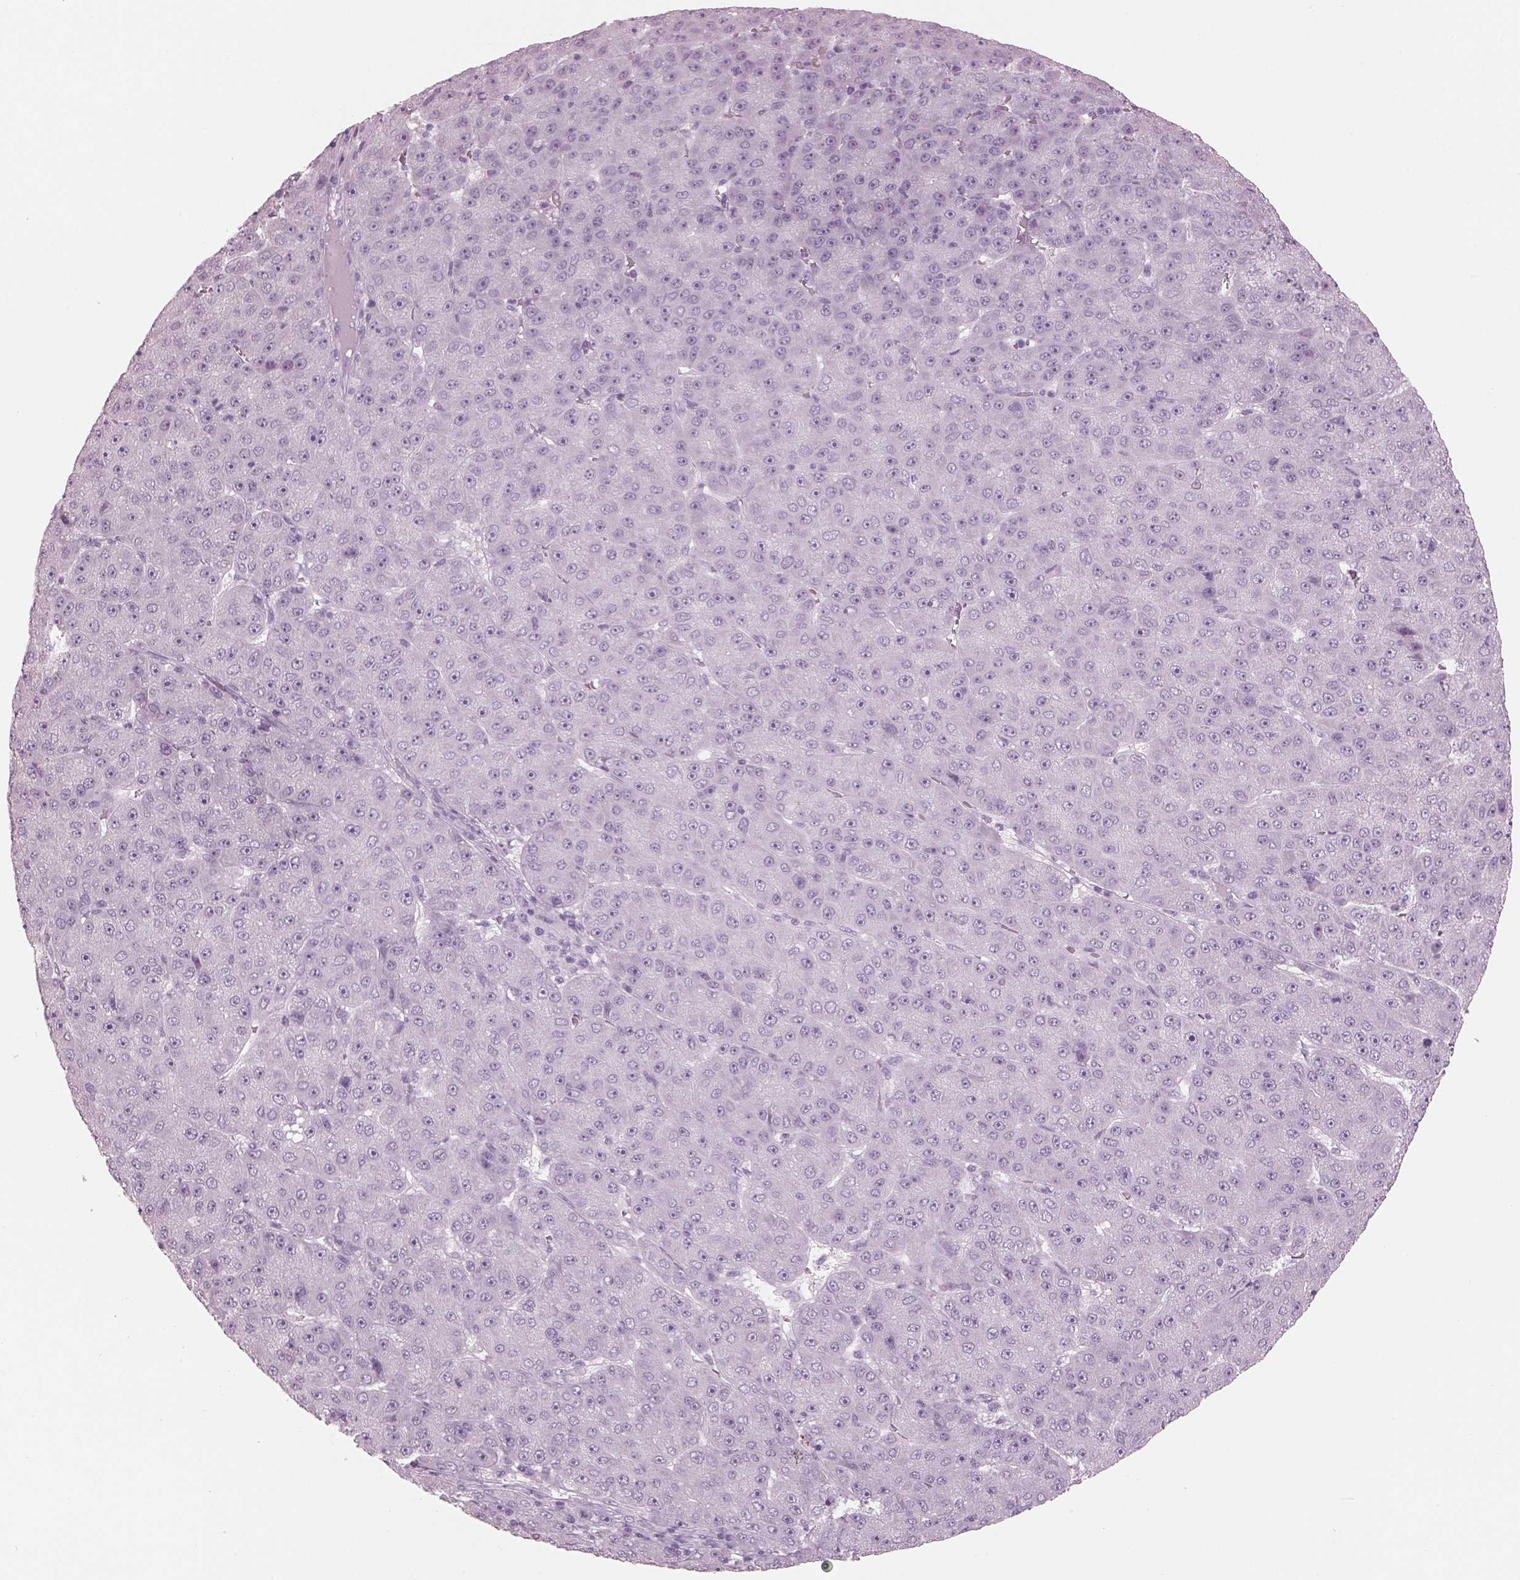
{"staining": {"intensity": "negative", "quantity": "none", "location": "none"}, "tissue": "liver cancer", "cell_type": "Tumor cells", "image_type": "cancer", "snomed": [{"axis": "morphology", "description": "Carcinoma, Hepatocellular, NOS"}, {"axis": "topography", "description": "Liver"}], "caption": "Human liver cancer (hepatocellular carcinoma) stained for a protein using immunohistochemistry demonstrates no positivity in tumor cells.", "gene": "PACRG", "patient": {"sex": "male", "age": 67}}